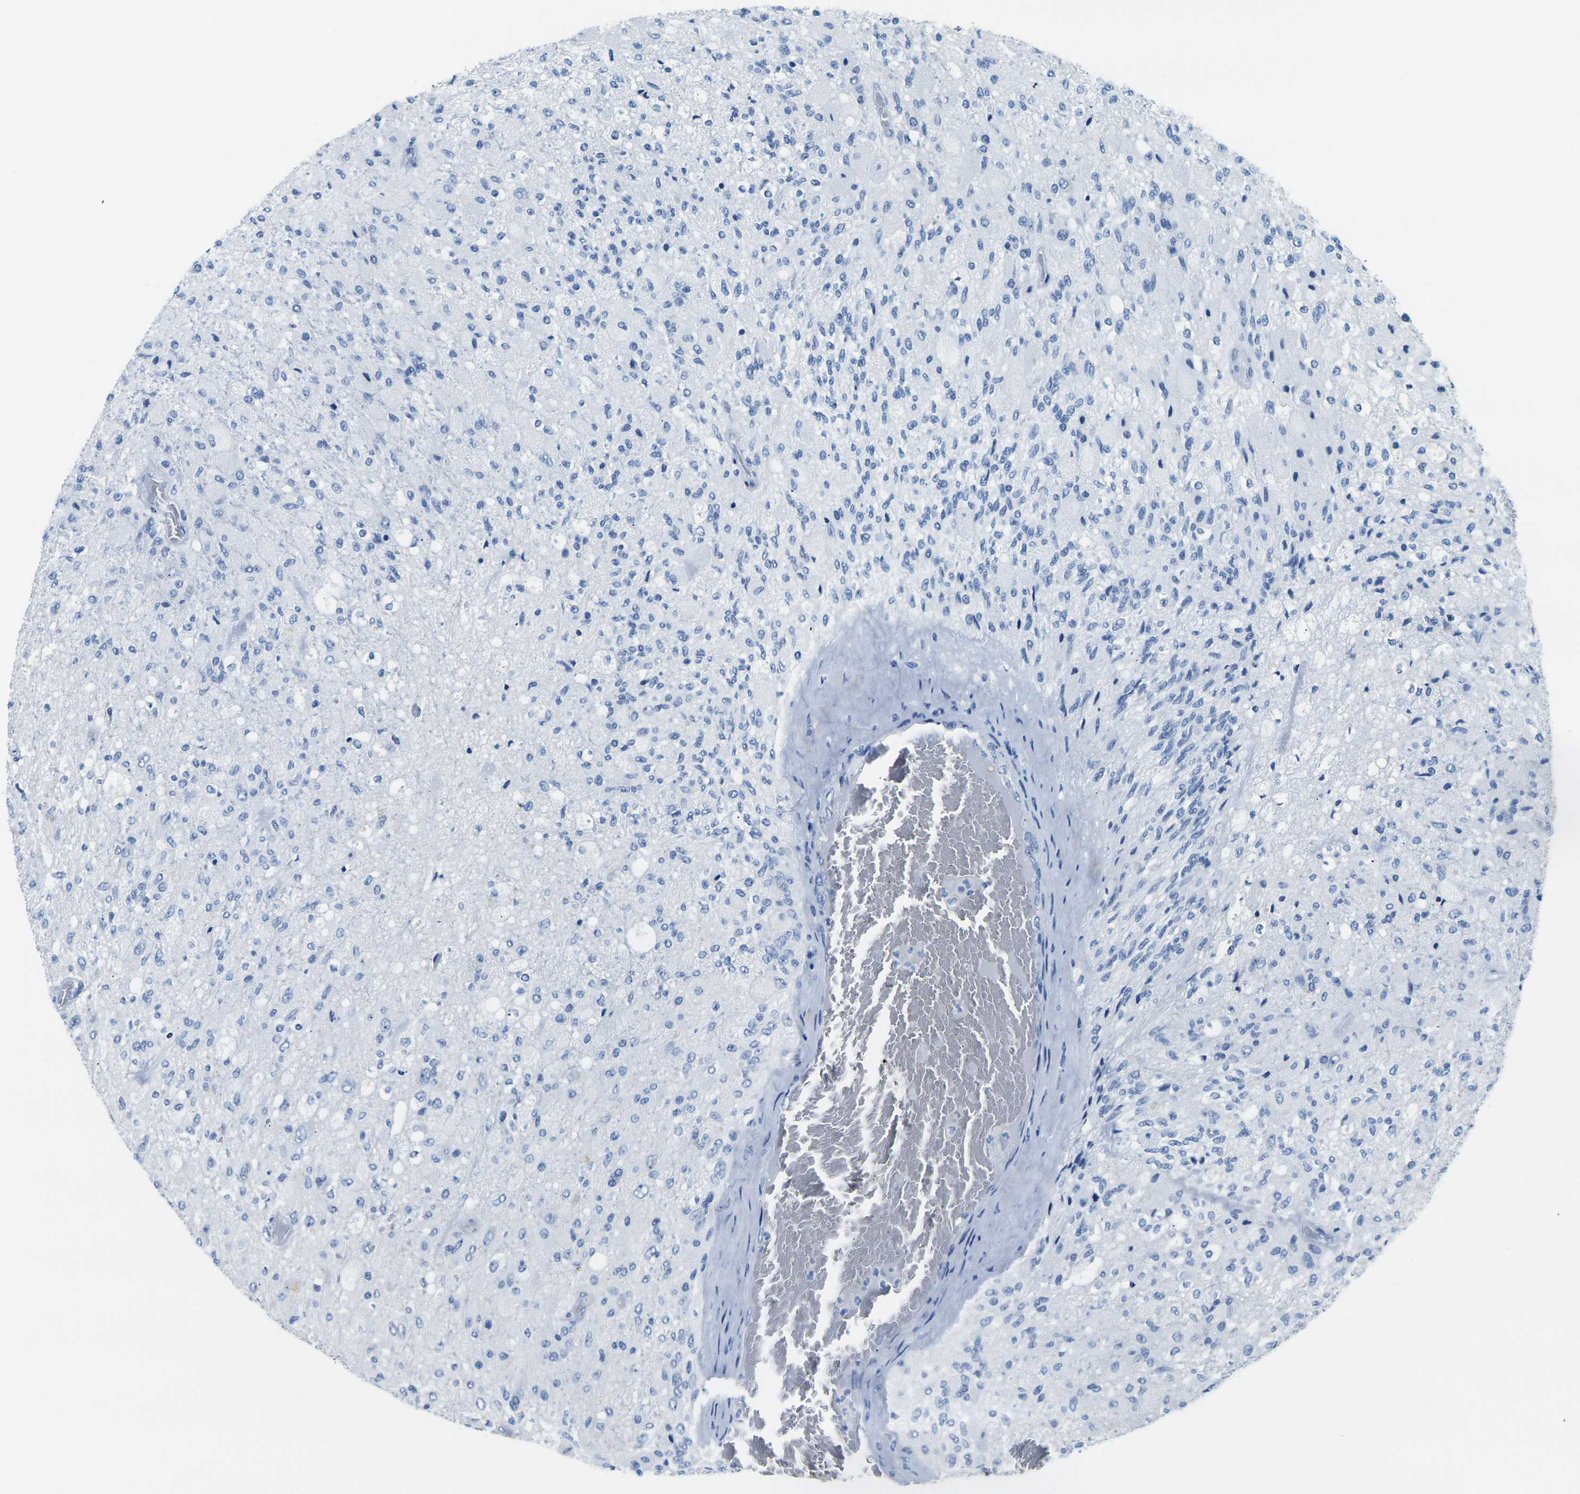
{"staining": {"intensity": "negative", "quantity": "none", "location": "none"}, "tissue": "glioma", "cell_type": "Tumor cells", "image_type": "cancer", "snomed": [{"axis": "morphology", "description": "Normal tissue, NOS"}, {"axis": "morphology", "description": "Glioma, malignant, High grade"}, {"axis": "topography", "description": "Cerebral cortex"}], "caption": "A high-resolution photomicrograph shows immunohistochemistry staining of glioma, which exhibits no significant positivity in tumor cells.", "gene": "CLDN7", "patient": {"sex": "male", "age": 77}}